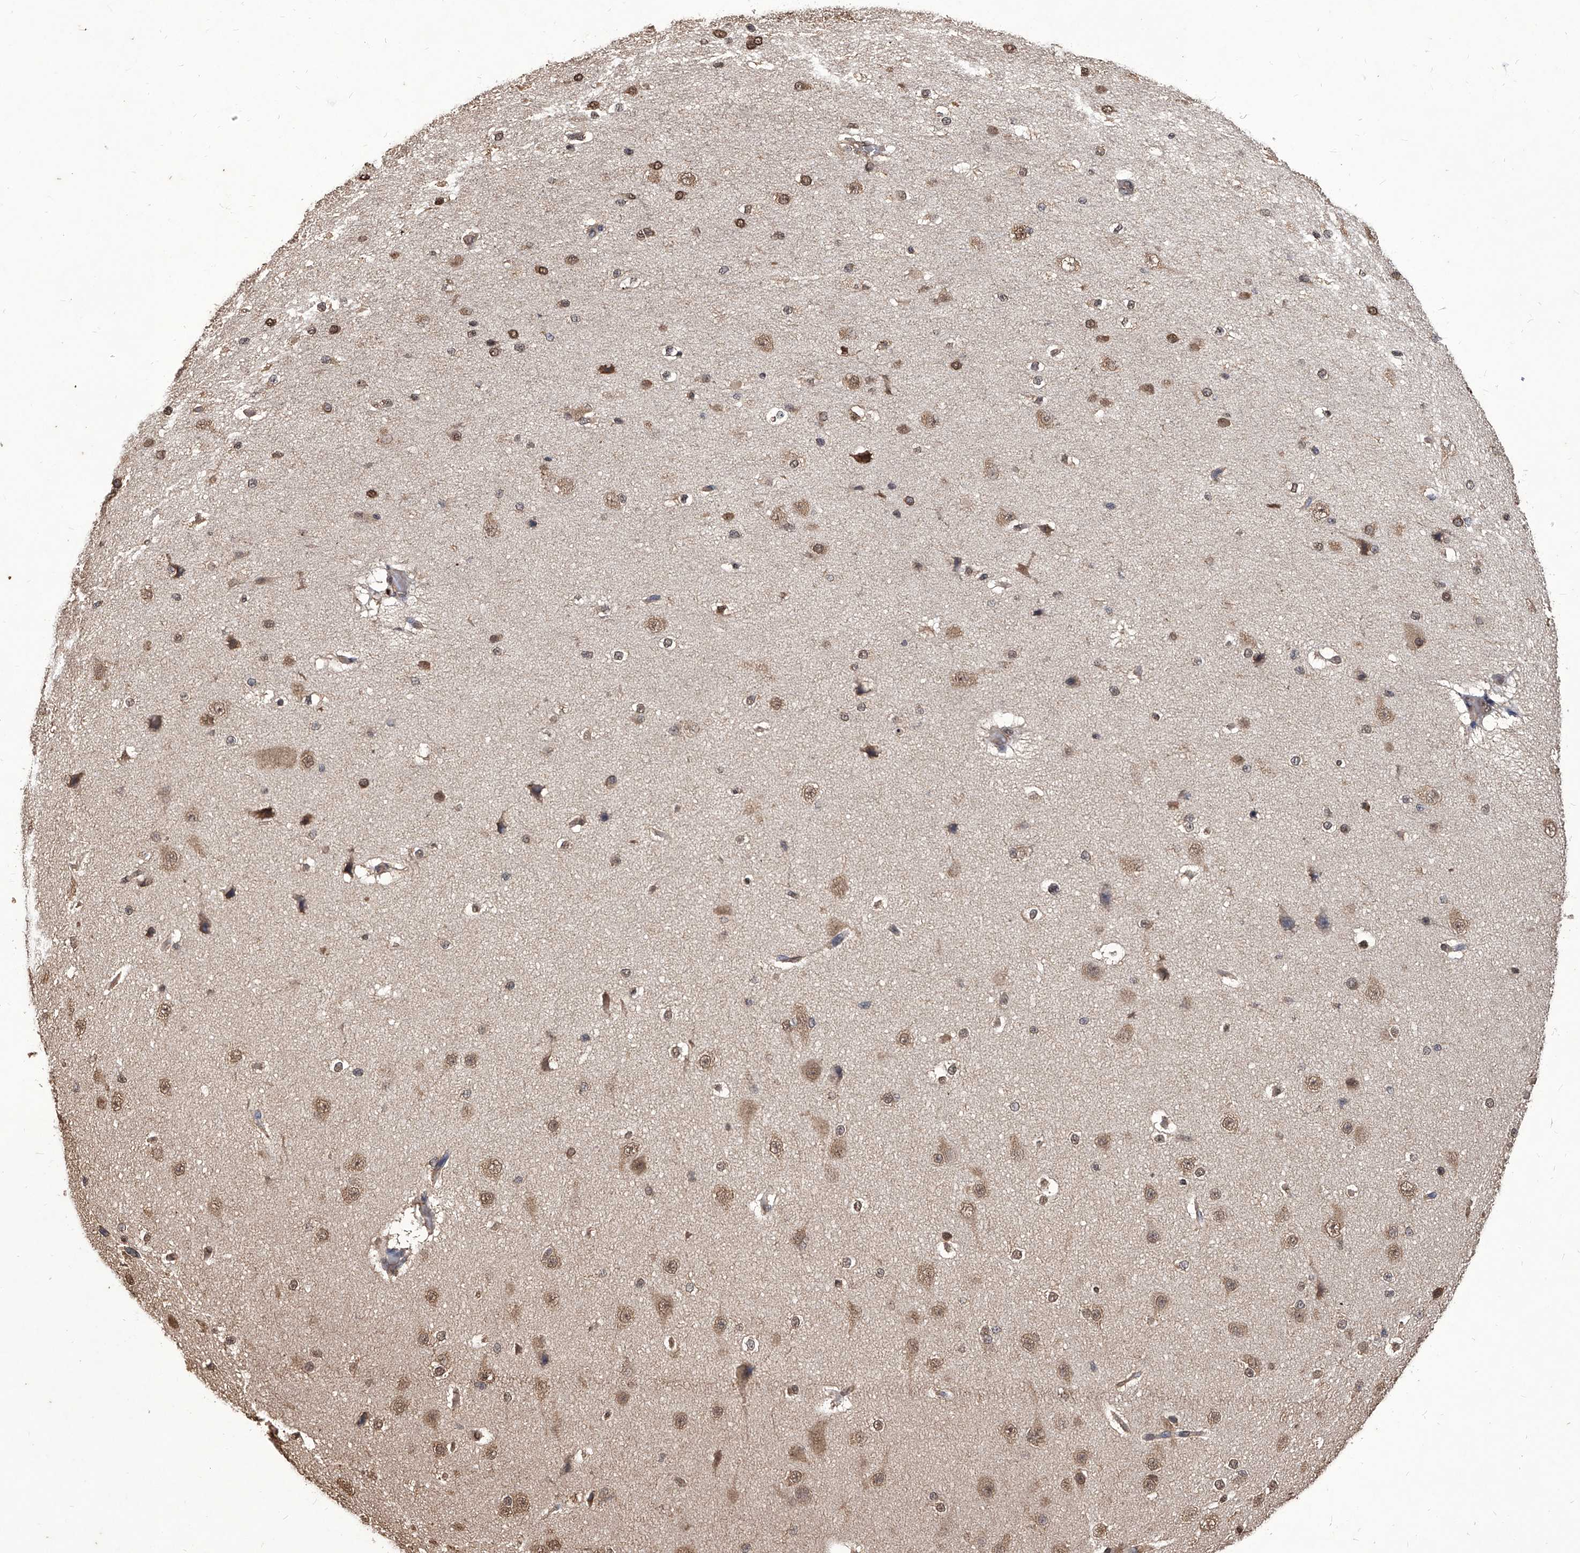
{"staining": {"intensity": "weak", "quantity": ">75%", "location": "cytoplasmic/membranous"}, "tissue": "cerebral cortex", "cell_type": "Endothelial cells", "image_type": "normal", "snomed": [{"axis": "morphology", "description": "Normal tissue, NOS"}, {"axis": "morphology", "description": "Developmental malformation"}, {"axis": "topography", "description": "Cerebral cortex"}], "caption": "High-power microscopy captured an immunohistochemistry histopathology image of normal cerebral cortex, revealing weak cytoplasmic/membranous expression in approximately >75% of endothelial cells.", "gene": "FBXL4", "patient": {"sex": "female", "age": 30}}